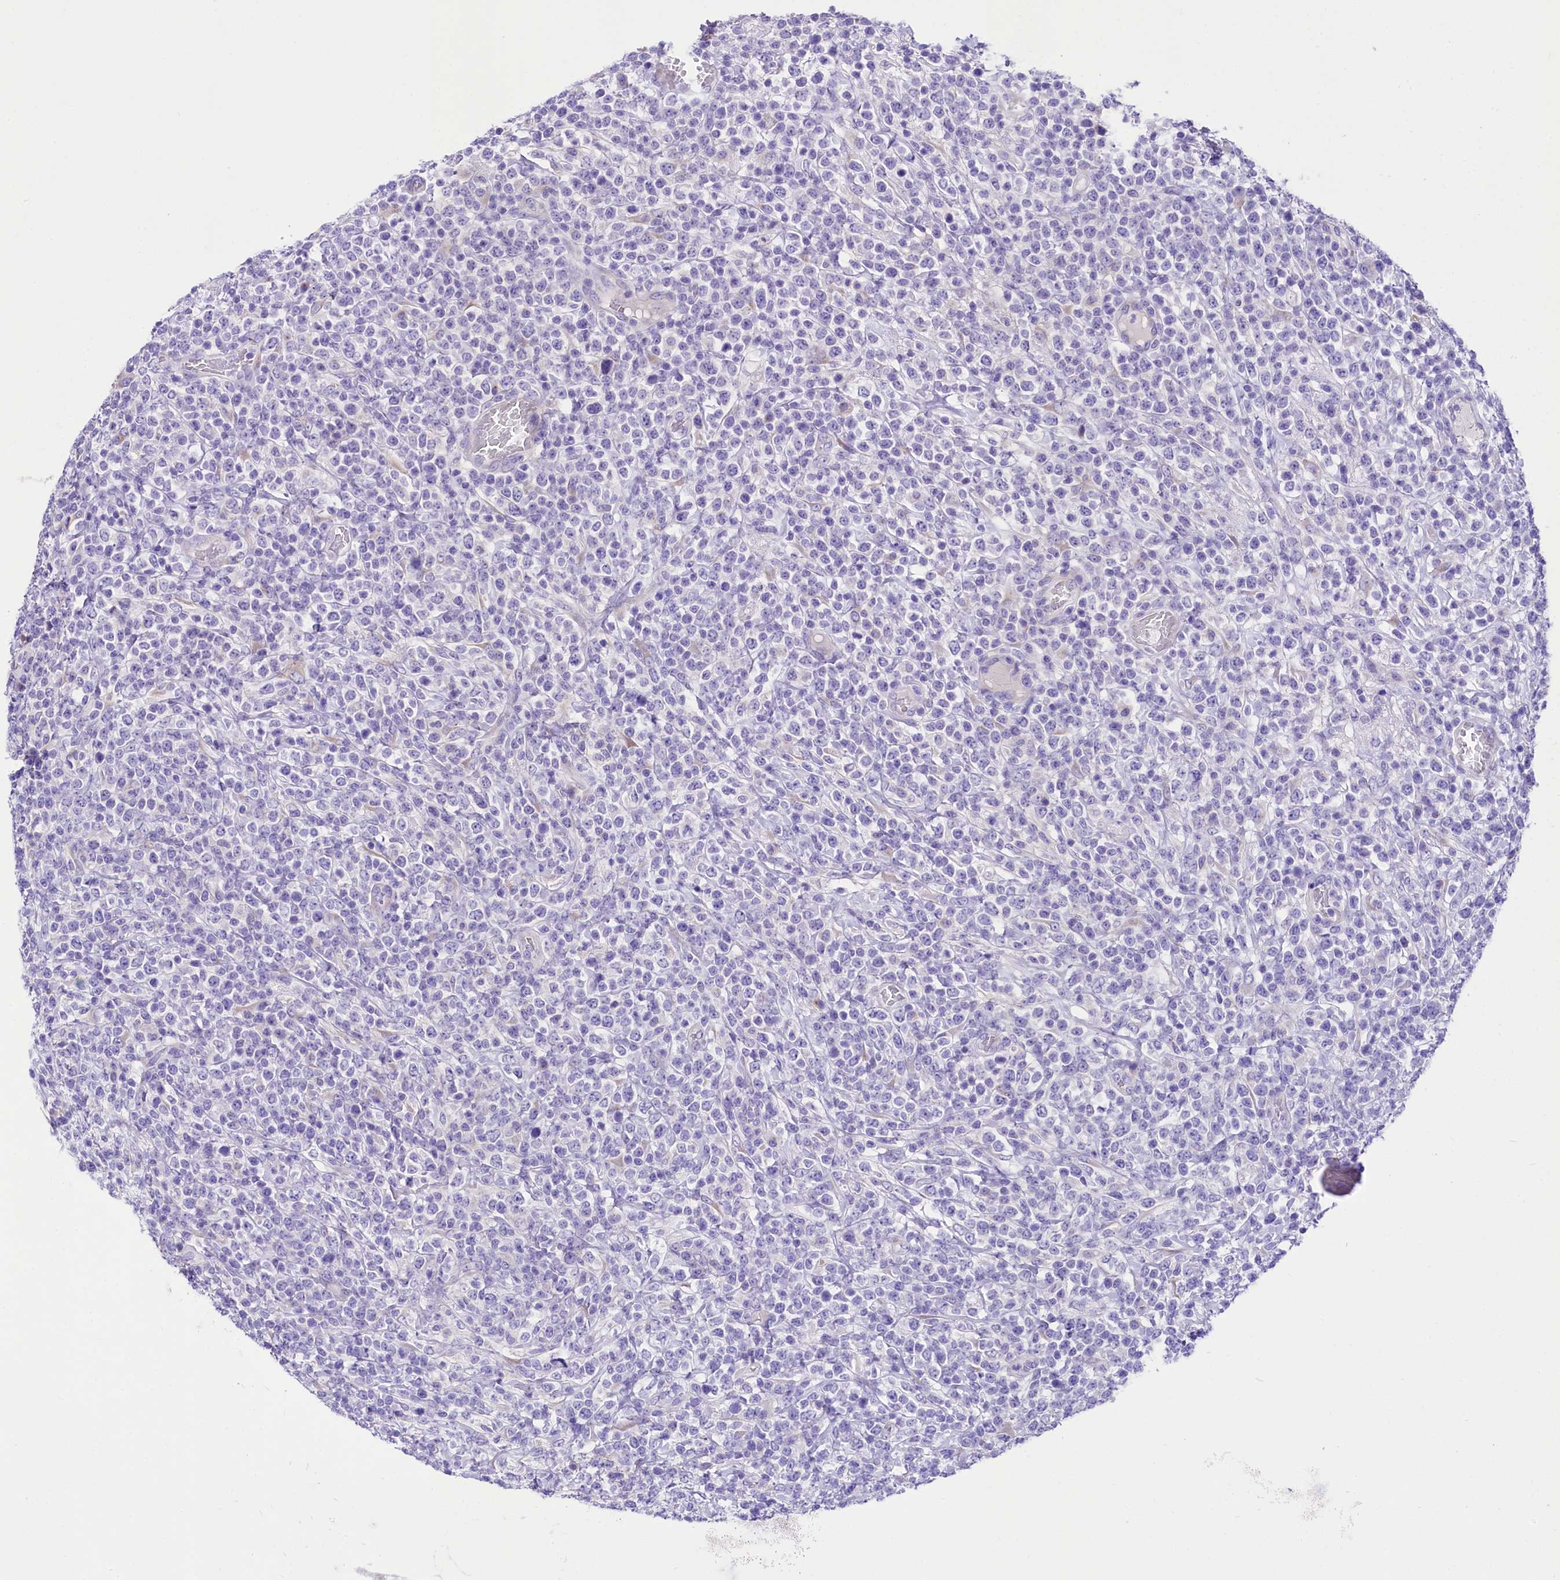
{"staining": {"intensity": "negative", "quantity": "none", "location": "none"}, "tissue": "lymphoma", "cell_type": "Tumor cells", "image_type": "cancer", "snomed": [{"axis": "morphology", "description": "Malignant lymphoma, non-Hodgkin's type, High grade"}, {"axis": "topography", "description": "Colon"}], "caption": "This is a histopathology image of IHC staining of lymphoma, which shows no expression in tumor cells.", "gene": "A2ML1", "patient": {"sex": "female", "age": 53}}